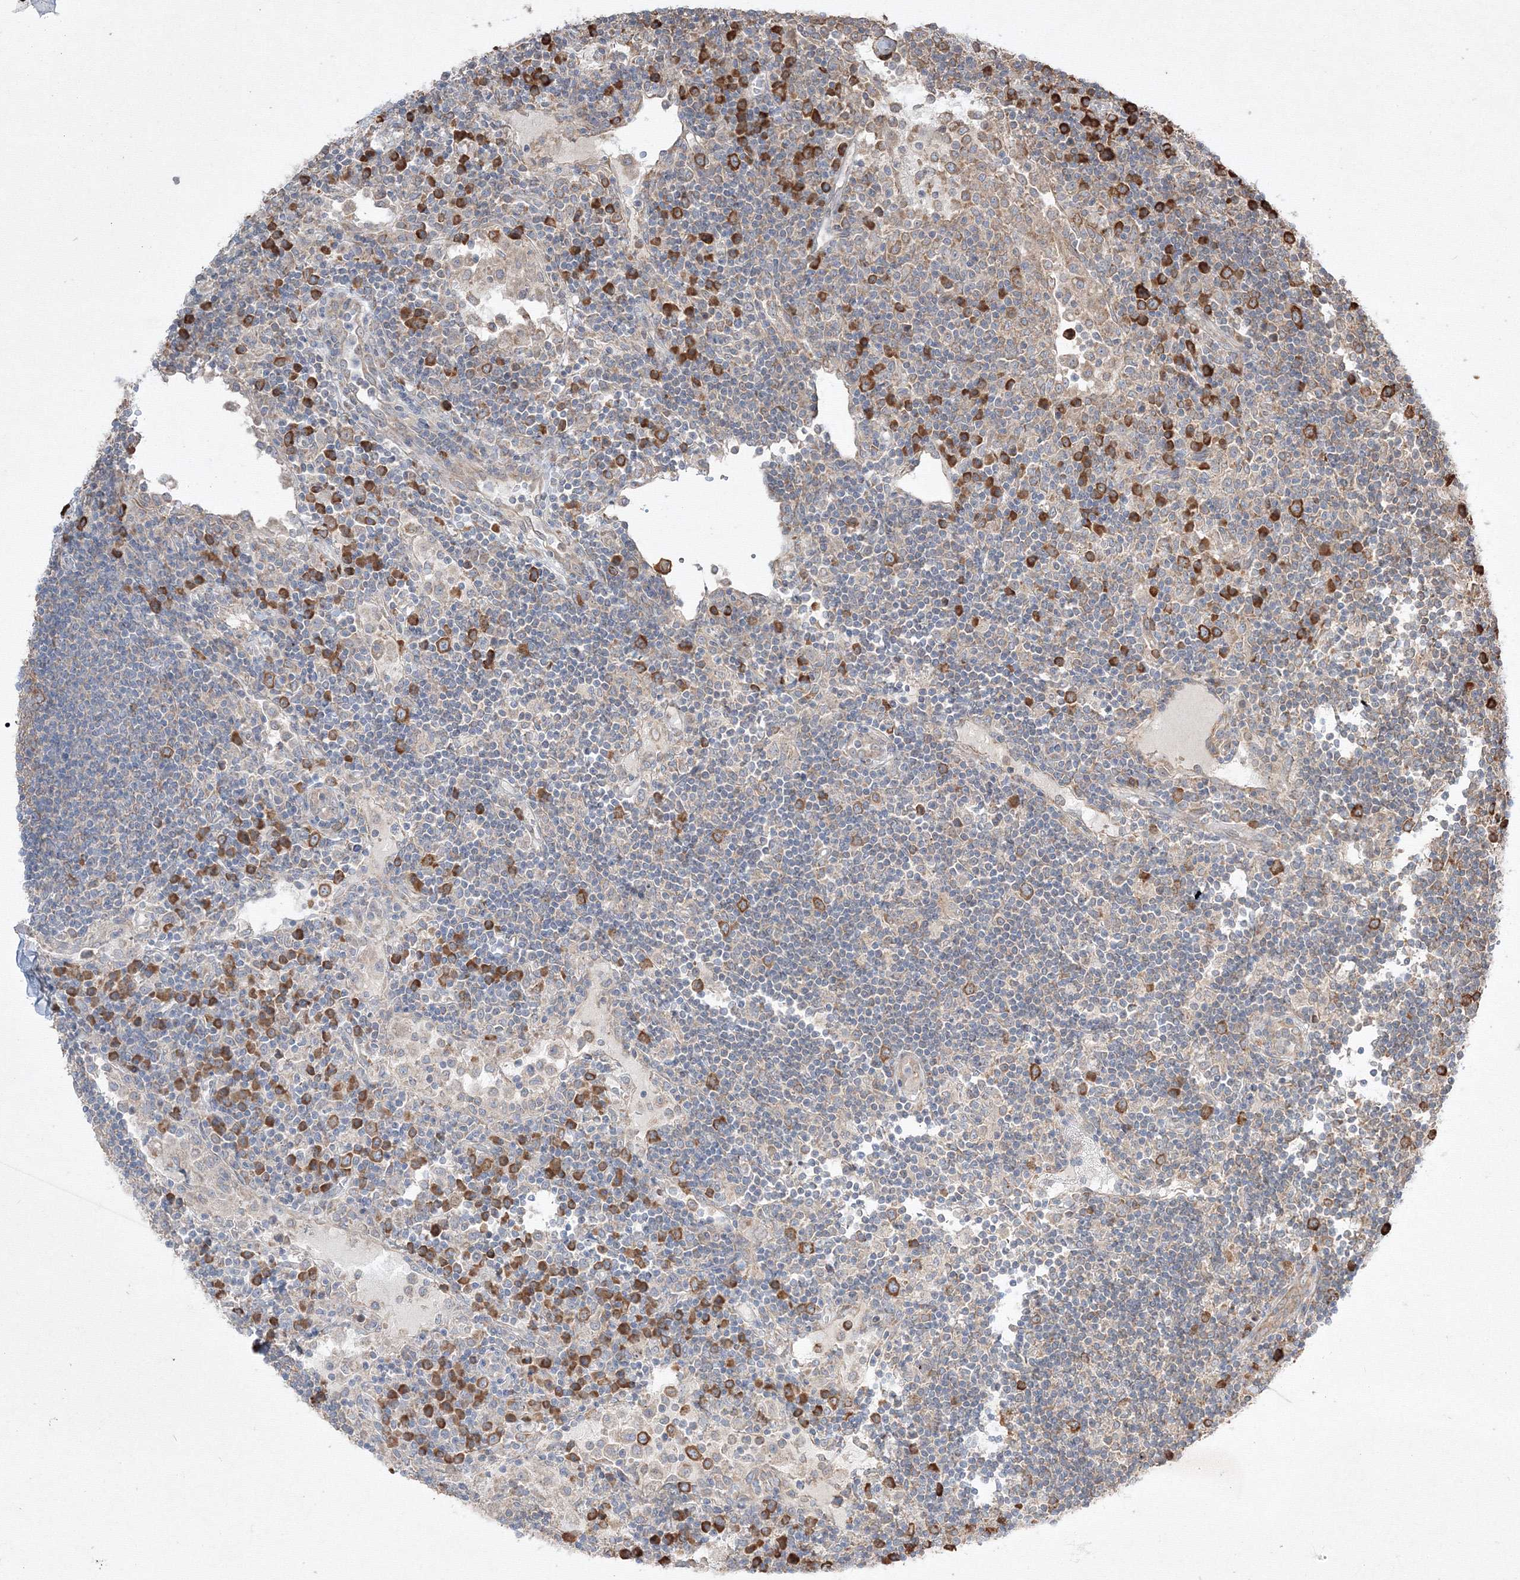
{"staining": {"intensity": "strong", "quantity": "<25%", "location": "cytoplasmic/membranous"}, "tissue": "lymph node", "cell_type": "Non-germinal center cells", "image_type": "normal", "snomed": [{"axis": "morphology", "description": "Normal tissue, NOS"}, {"axis": "topography", "description": "Lymph node"}], "caption": "Brown immunohistochemical staining in unremarkable human lymph node demonstrates strong cytoplasmic/membranous positivity in about <25% of non-germinal center cells.", "gene": "FBXL8", "patient": {"sex": "female", "age": 53}}